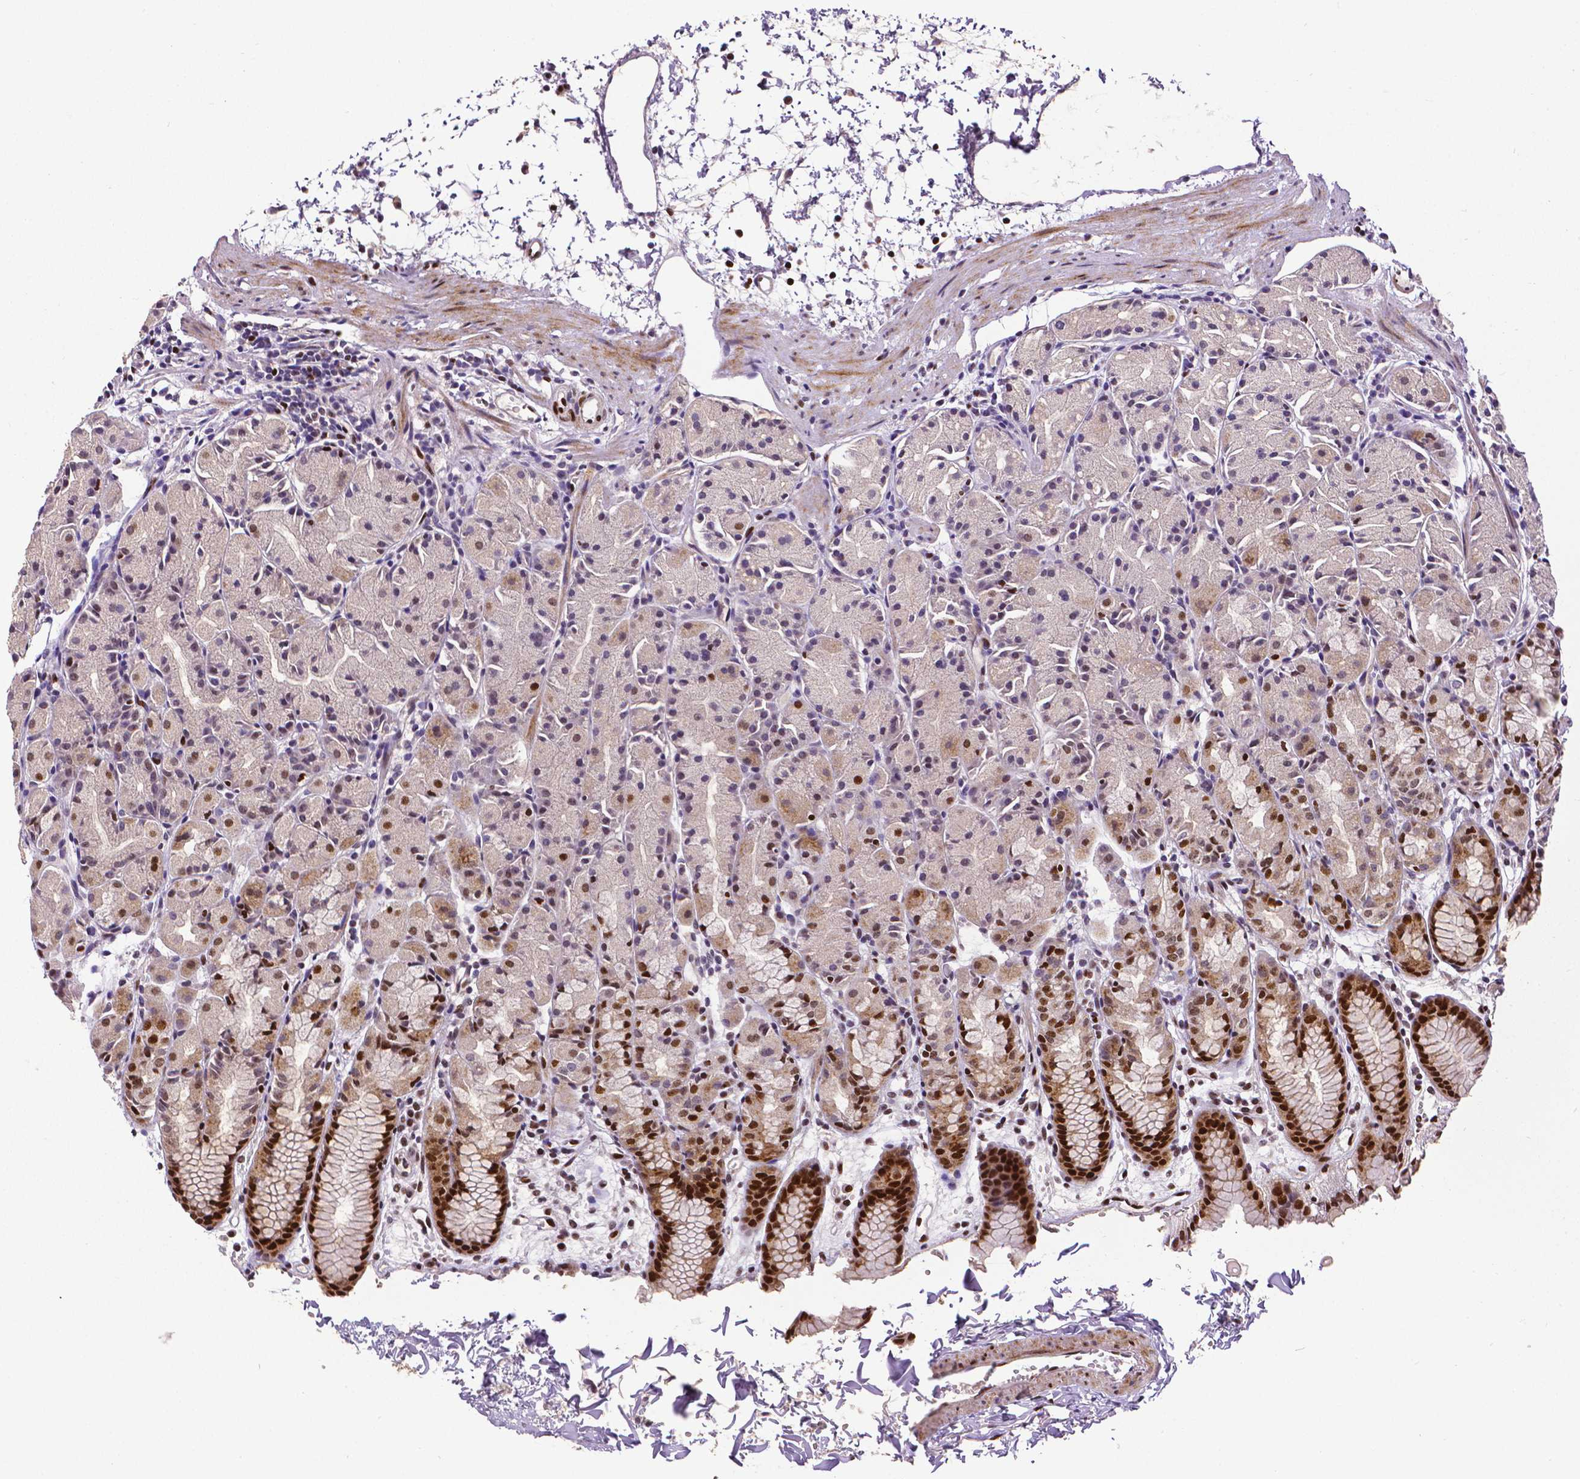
{"staining": {"intensity": "strong", "quantity": "25%-75%", "location": "nuclear"}, "tissue": "stomach", "cell_type": "Glandular cells", "image_type": "normal", "snomed": [{"axis": "morphology", "description": "Normal tissue, NOS"}, {"axis": "topography", "description": "Stomach, upper"}], "caption": "Stomach stained with a brown dye displays strong nuclear positive staining in approximately 25%-75% of glandular cells.", "gene": "CTCF", "patient": {"sex": "male", "age": 47}}